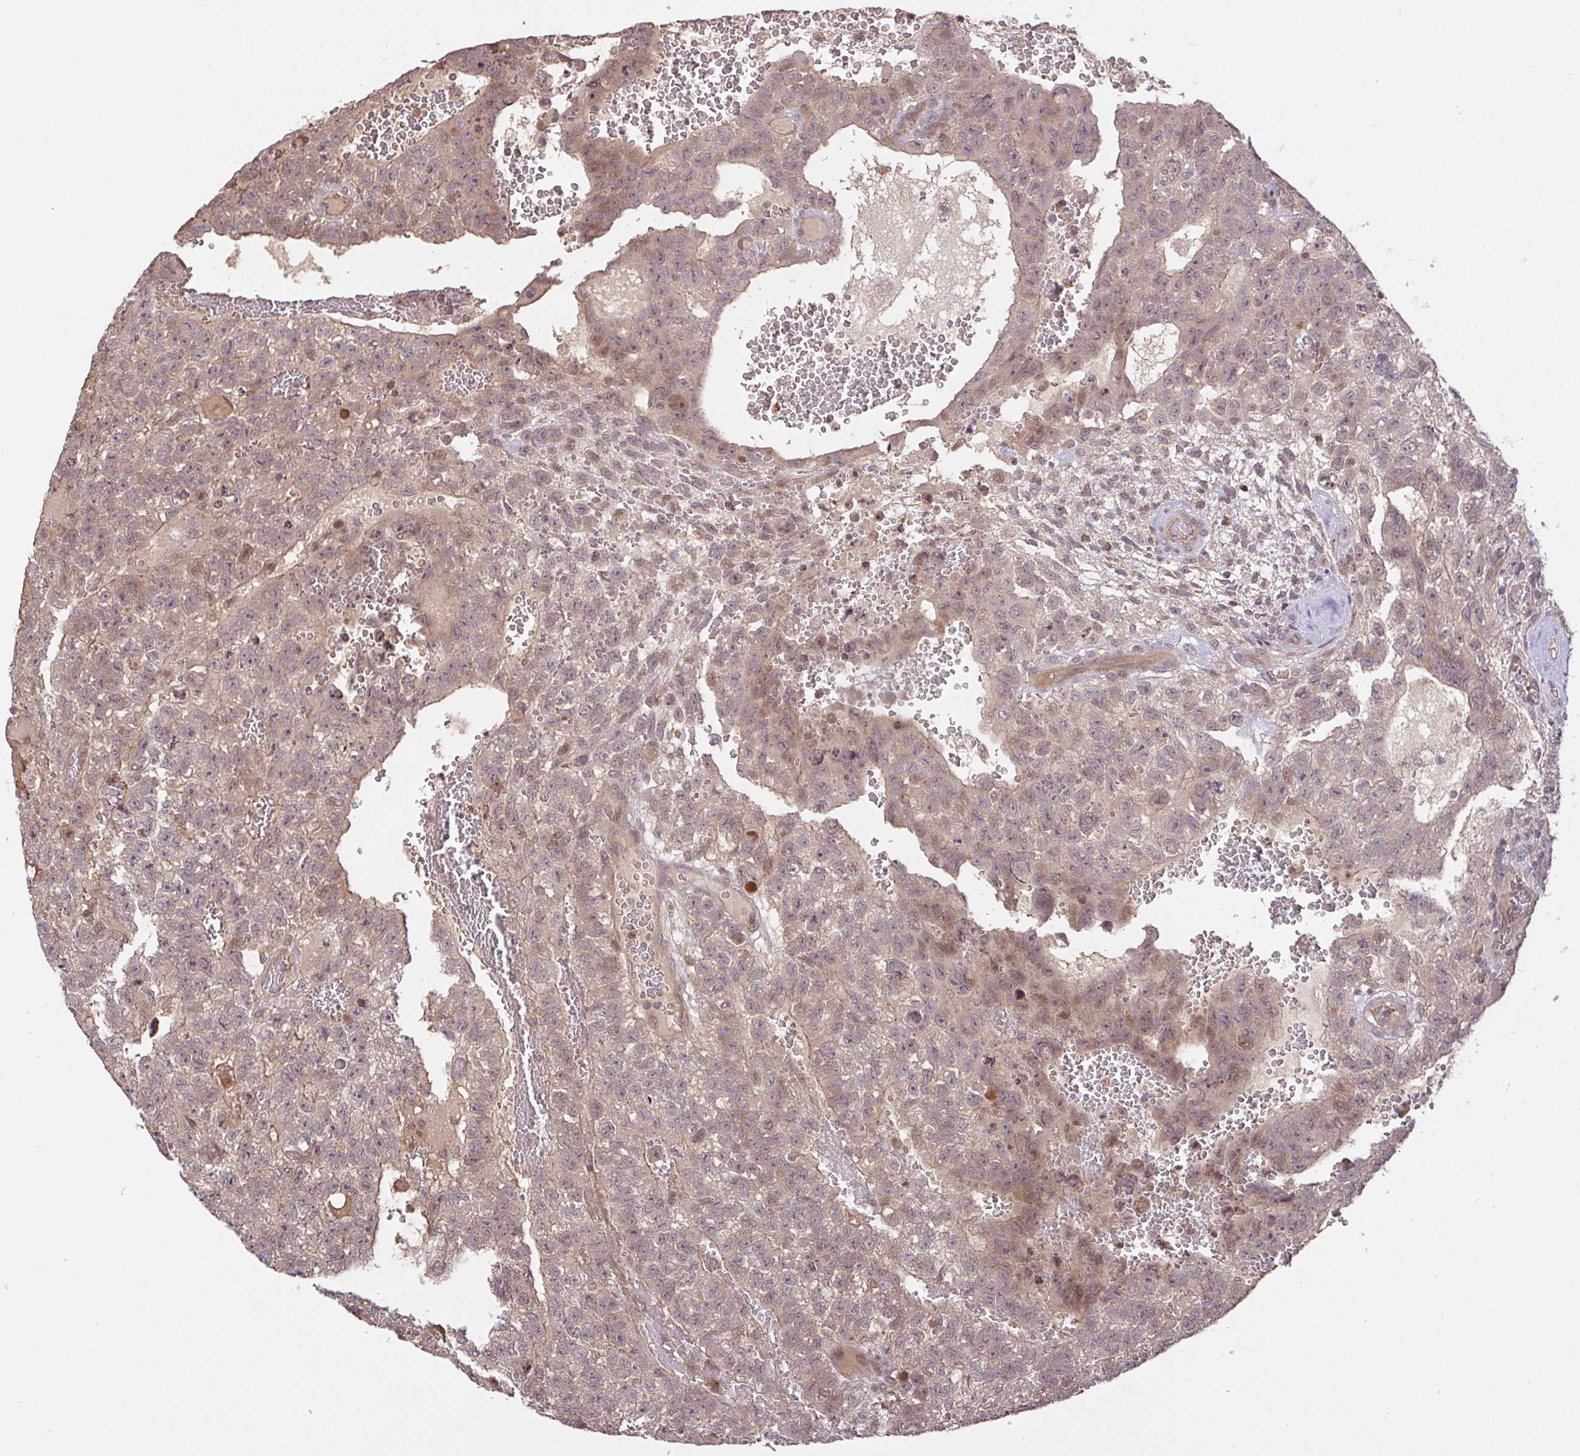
{"staining": {"intensity": "weak", "quantity": "<25%", "location": "nuclear"}, "tissue": "testis cancer", "cell_type": "Tumor cells", "image_type": "cancer", "snomed": [{"axis": "morphology", "description": "Carcinoma, Embryonal, NOS"}, {"axis": "topography", "description": "Testis"}], "caption": "High power microscopy micrograph of an immunohistochemistry (IHC) photomicrograph of testis cancer (embryonal carcinoma), revealing no significant positivity in tumor cells. Nuclei are stained in blue.", "gene": "FCER1A", "patient": {"sex": "male", "age": 26}}